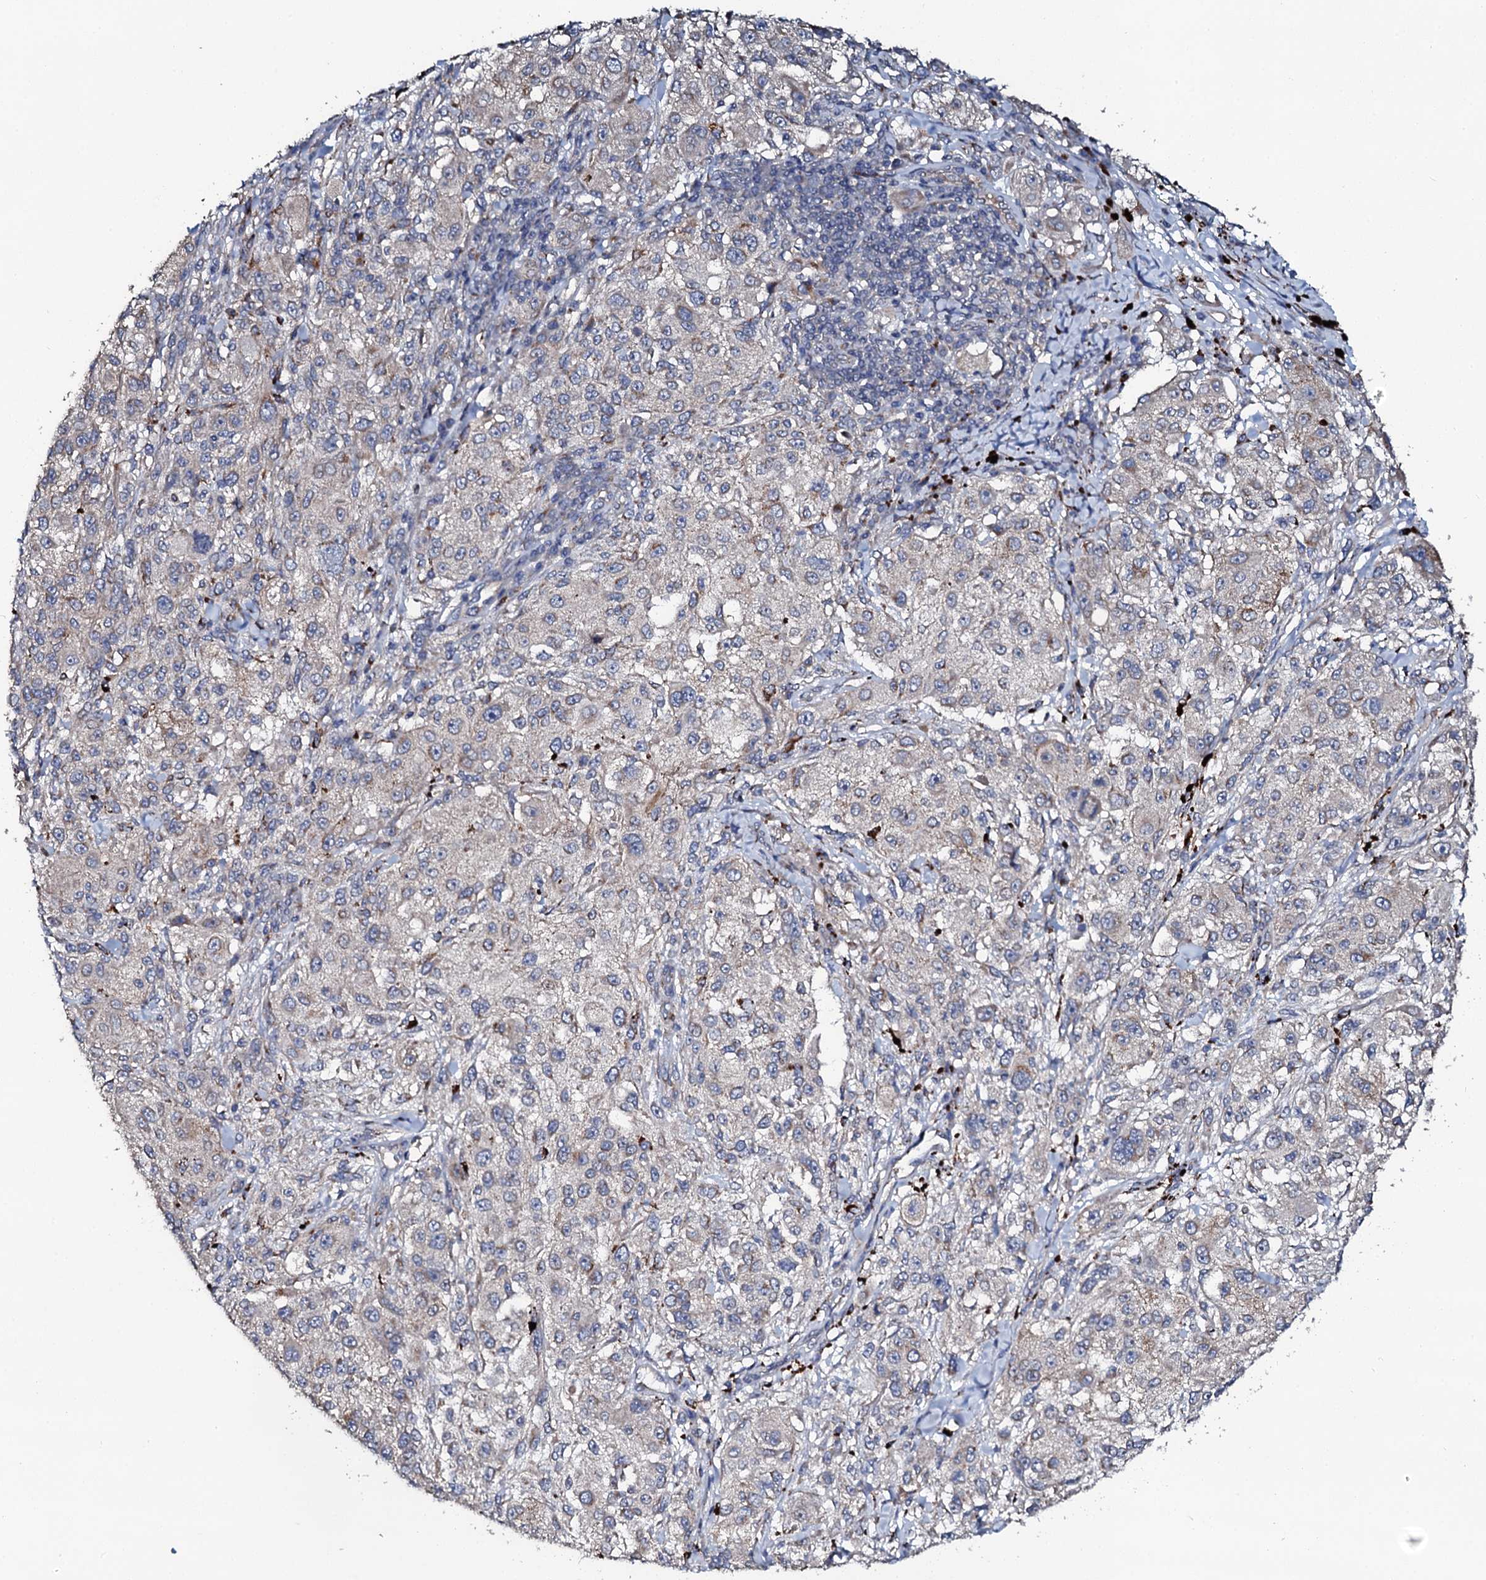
{"staining": {"intensity": "weak", "quantity": "<25%", "location": "cytoplasmic/membranous"}, "tissue": "melanoma", "cell_type": "Tumor cells", "image_type": "cancer", "snomed": [{"axis": "morphology", "description": "Necrosis, NOS"}, {"axis": "morphology", "description": "Malignant melanoma, NOS"}, {"axis": "topography", "description": "Skin"}], "caption": "This histopathology image is of melanoma stained with IHC to label a protein in brown with the nuclei are counter-stained blue. There is no expression in tumor cells. (Brightfield microscopy of DAB immunohistochemistry (IHC) at high magnification).", "gene": "GLCE", "patient": {"sex": "female", "age": 87}}